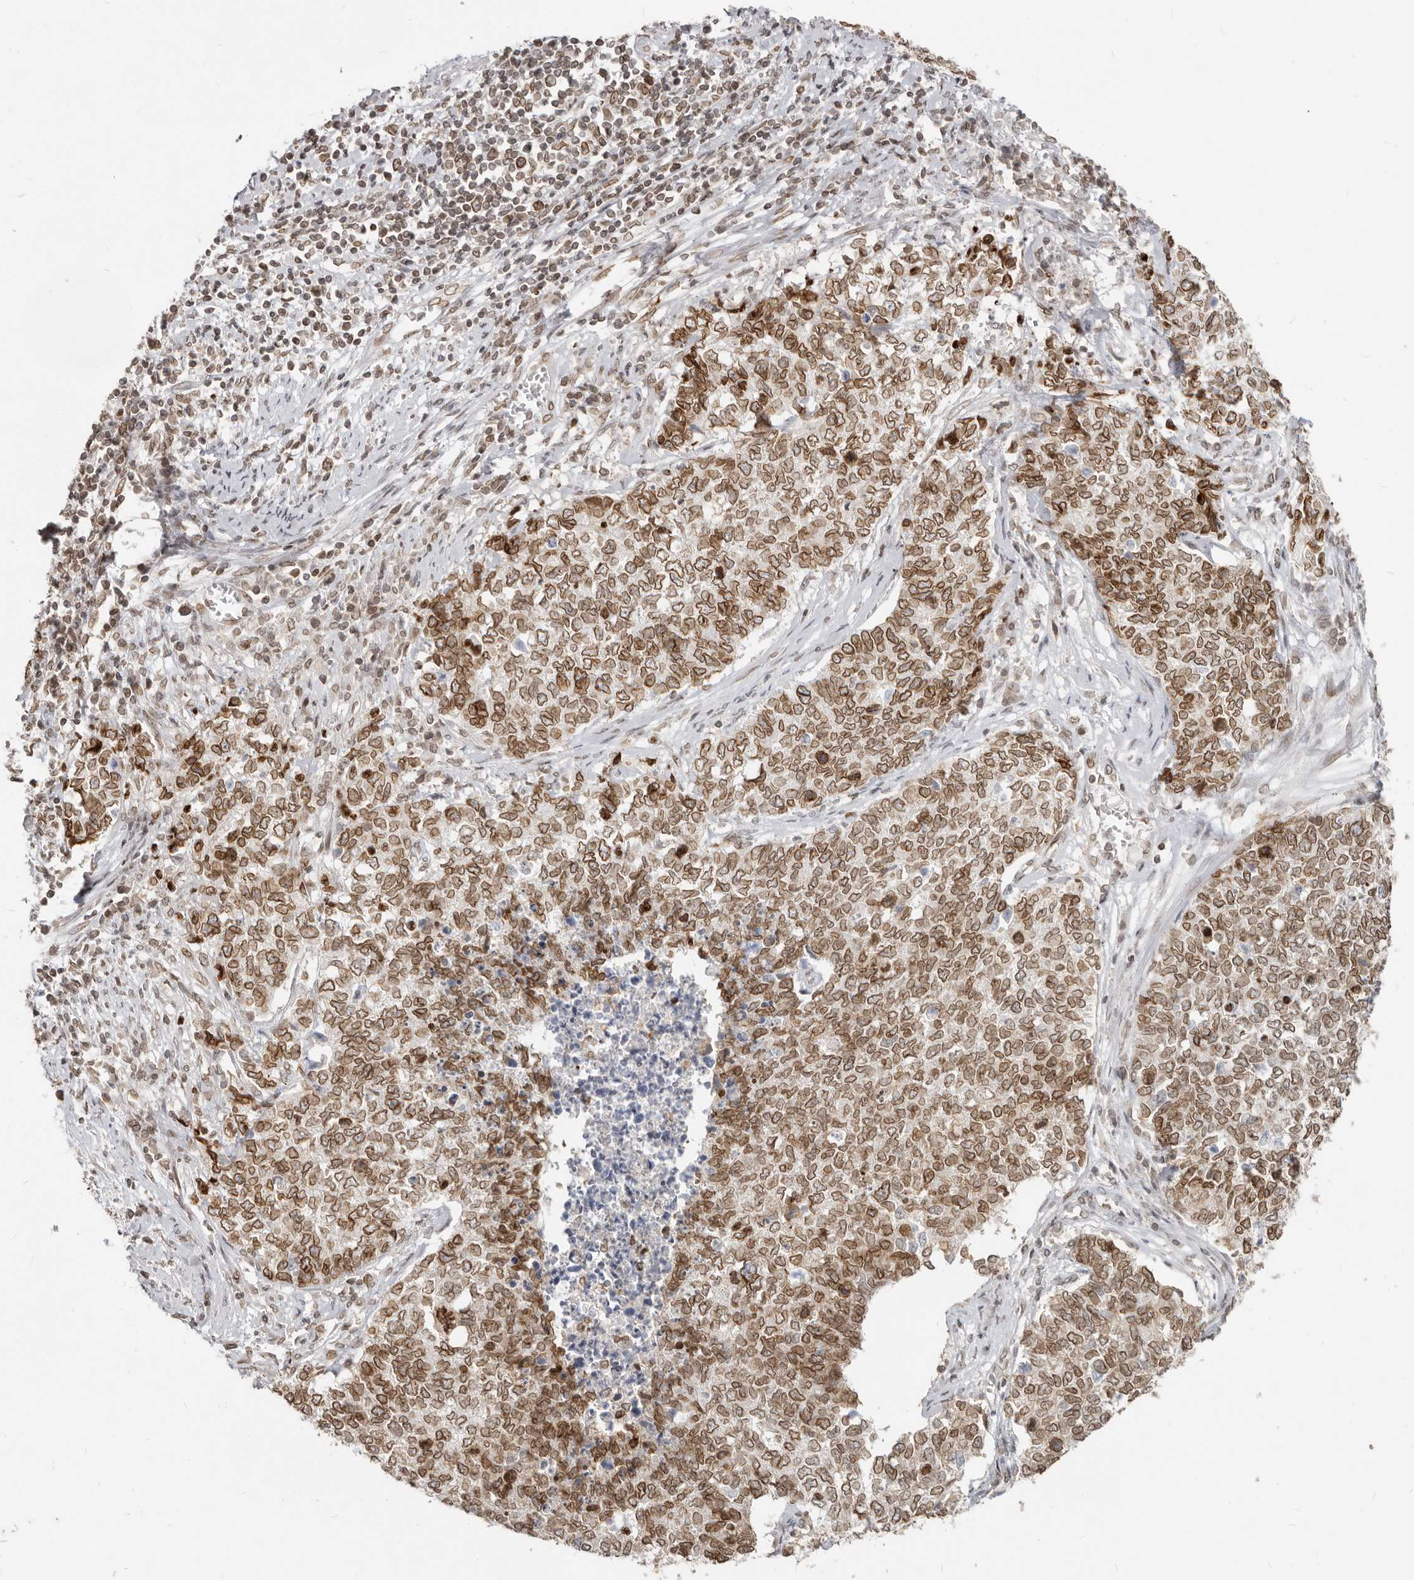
{"staining": {"intensity": "moderate", "quantity": ">75%", "location": "cytoplasmic/membranous,nuclear"}, "tissue": "cervical cancer", "cell_type": "Tumor cells", "image_type": "cancer", "snomed": [{"axis": "morphology", "description": "Squamous cell carcinoma, NOS"}, {"axis": "topography", "description": "Cervix"}], "caption": "Approximately >75% of tumor cells in human cervical cancer (squamous cell carcinoma) reveal moderate cytoplasmic/membranous and nuclear protein expression as visualized by brown immunohistochemical staining.", "gene": "NUP153", "patient": {"sex": "female", "age": 63}}